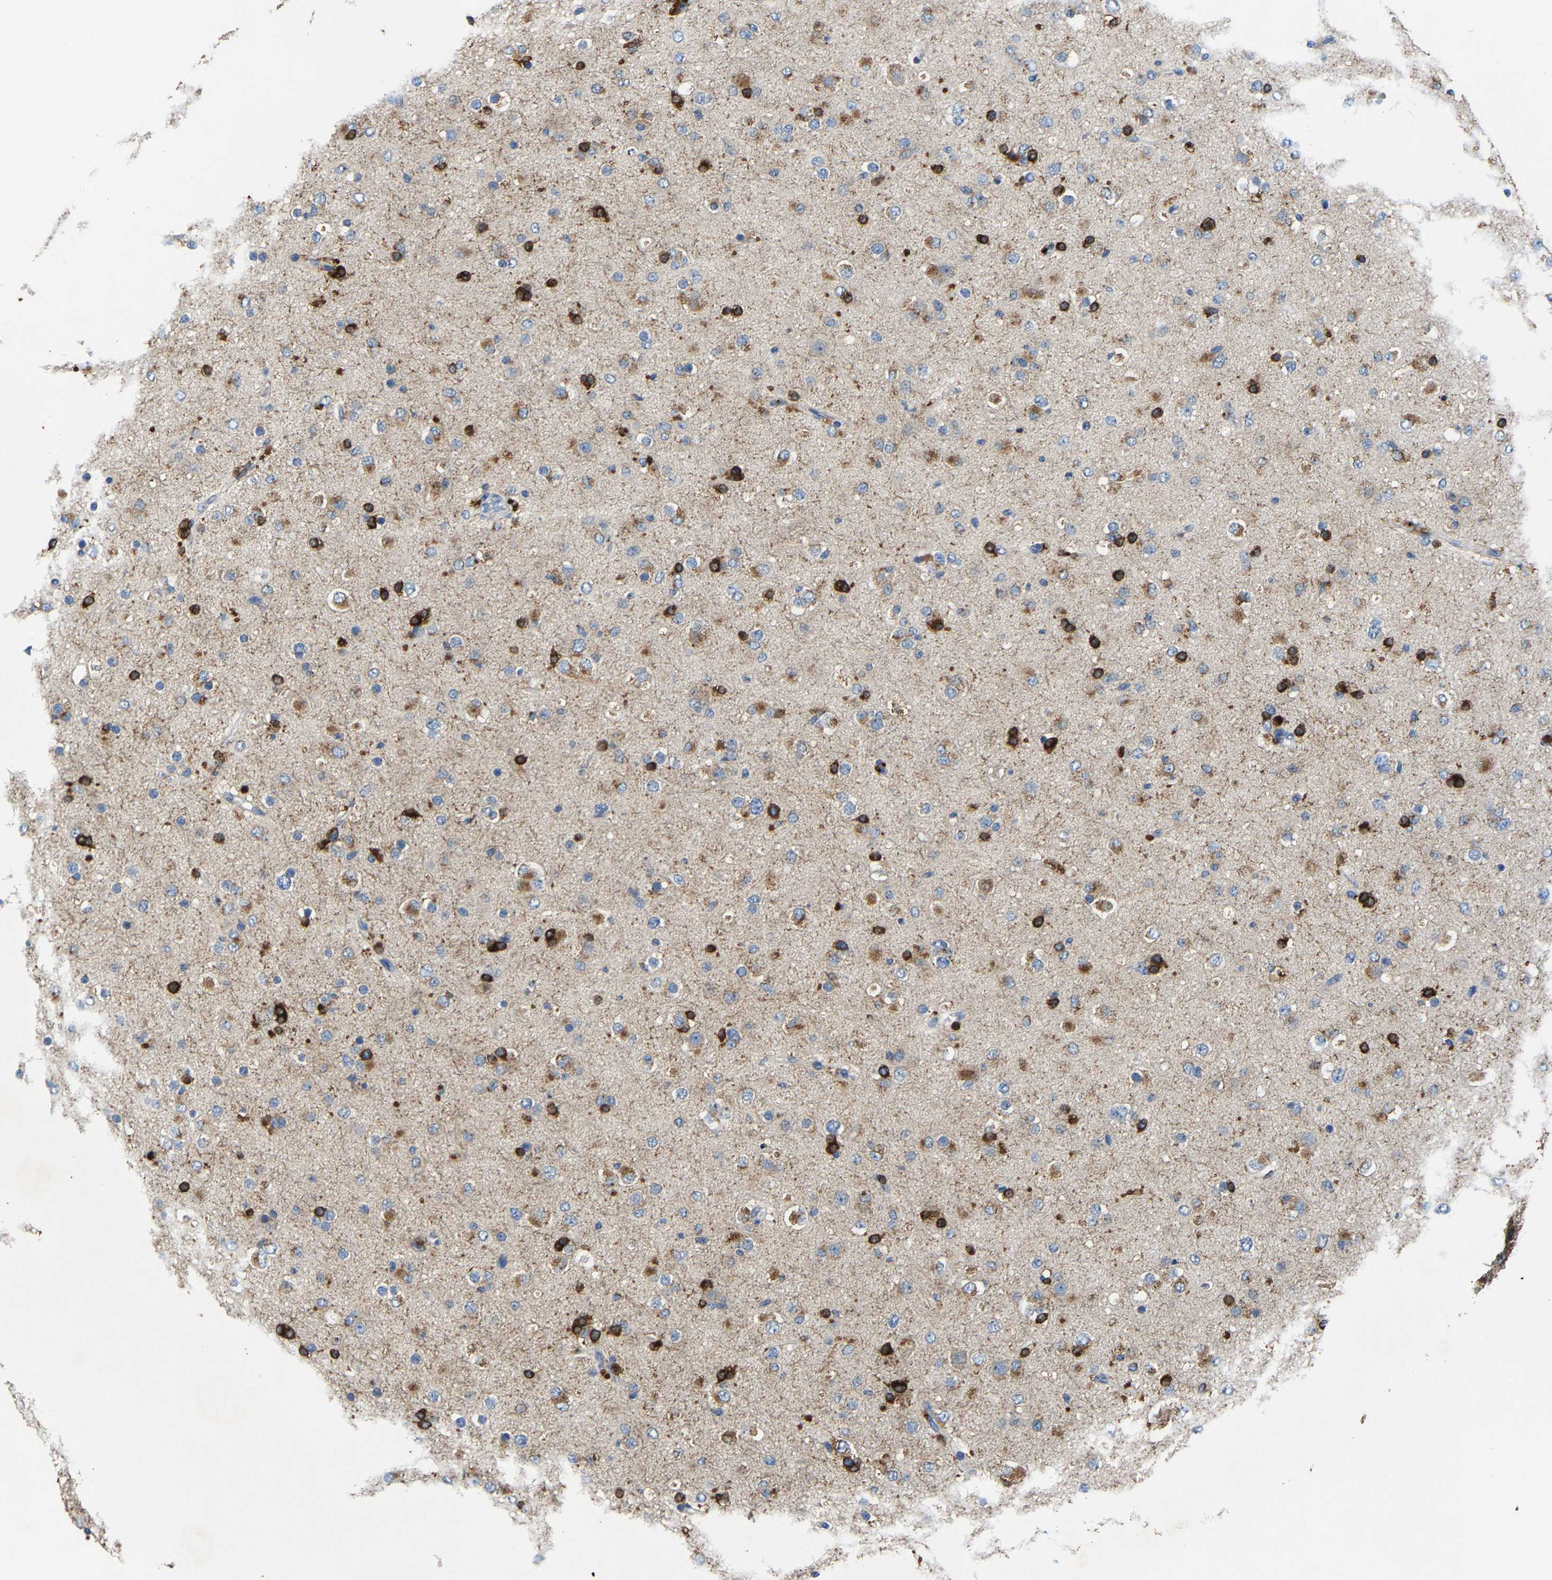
{"staining": {"intensity": "strong", "quantity": "<25%", "location": "cytoplasmic/membranous"}, "tissue": "glioma", "cell_type": "Tumor cells", "image_type": "cancer", "snomed": [{"axis": "morphology", "description": "Glioma, malignant, Low grade"}, {"axis": "topography", "description": "Brain"}], "caption": "Strong cytoplasmic/membranous positivity for a protein is appreciated in about <25% of tumor cells of malignant low-grade glioma using immunohistochemistry (IHC).", "gene": "AGK", "patient": {"sex": "male", "age": 65}}